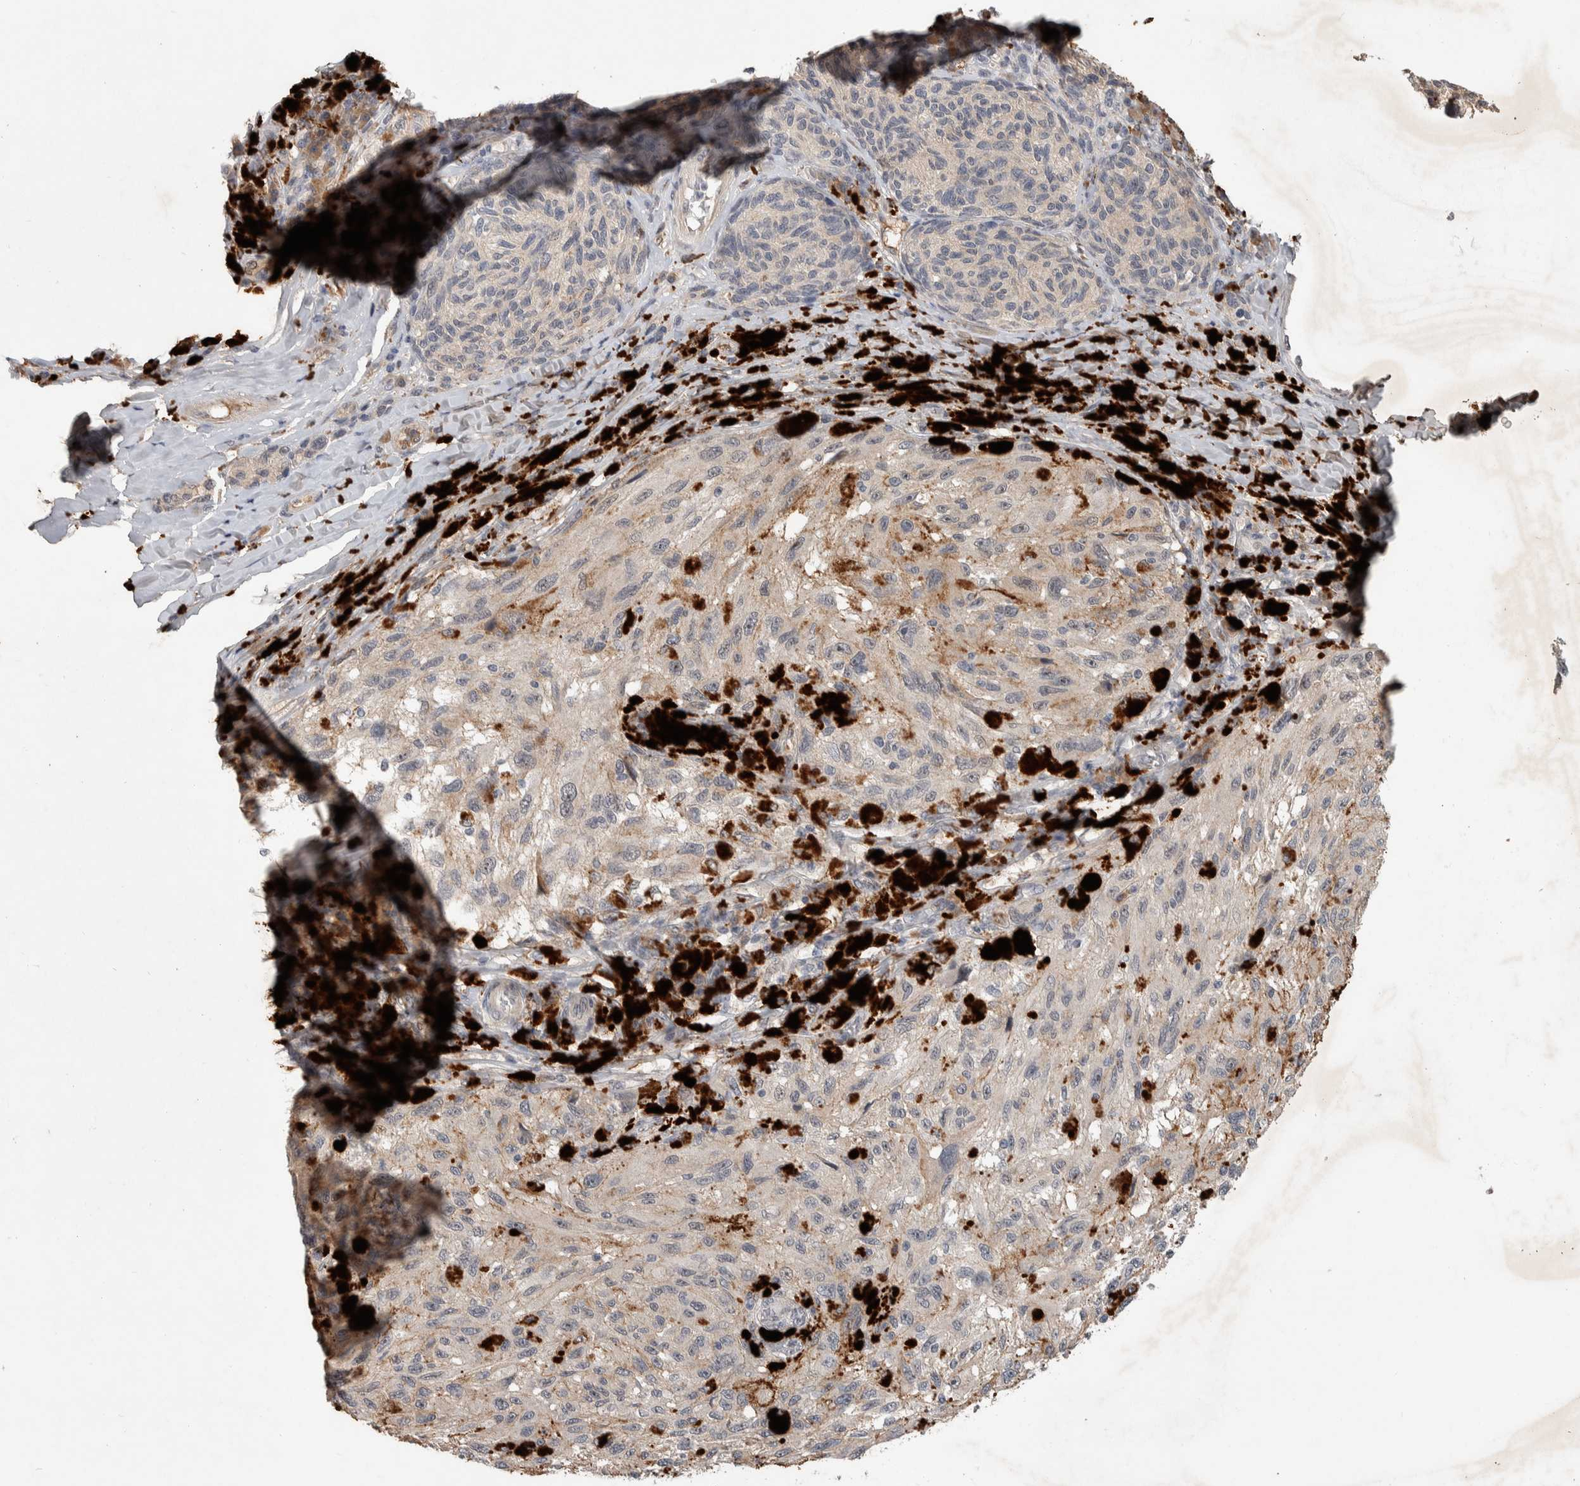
{"staining": {"intensity": "weak", "quantity": "<25%", "location": "cytoplasmic/membranous"}, "tissue": "melanoma", "cell_type": "Tumor cells", "image_type": "cancer", "snomed": [{"axis": "morphology", "description": "Malignant melanoma, NOS"}, {"axis": "topography", "description": "Skin"}], "caption": "This is a photomicrograph of IHC staining of malignant melanoma, which shows no expression in tumor cells.", "gene": "CHRM3", "patient": {"sex": "female", "age": 73}}